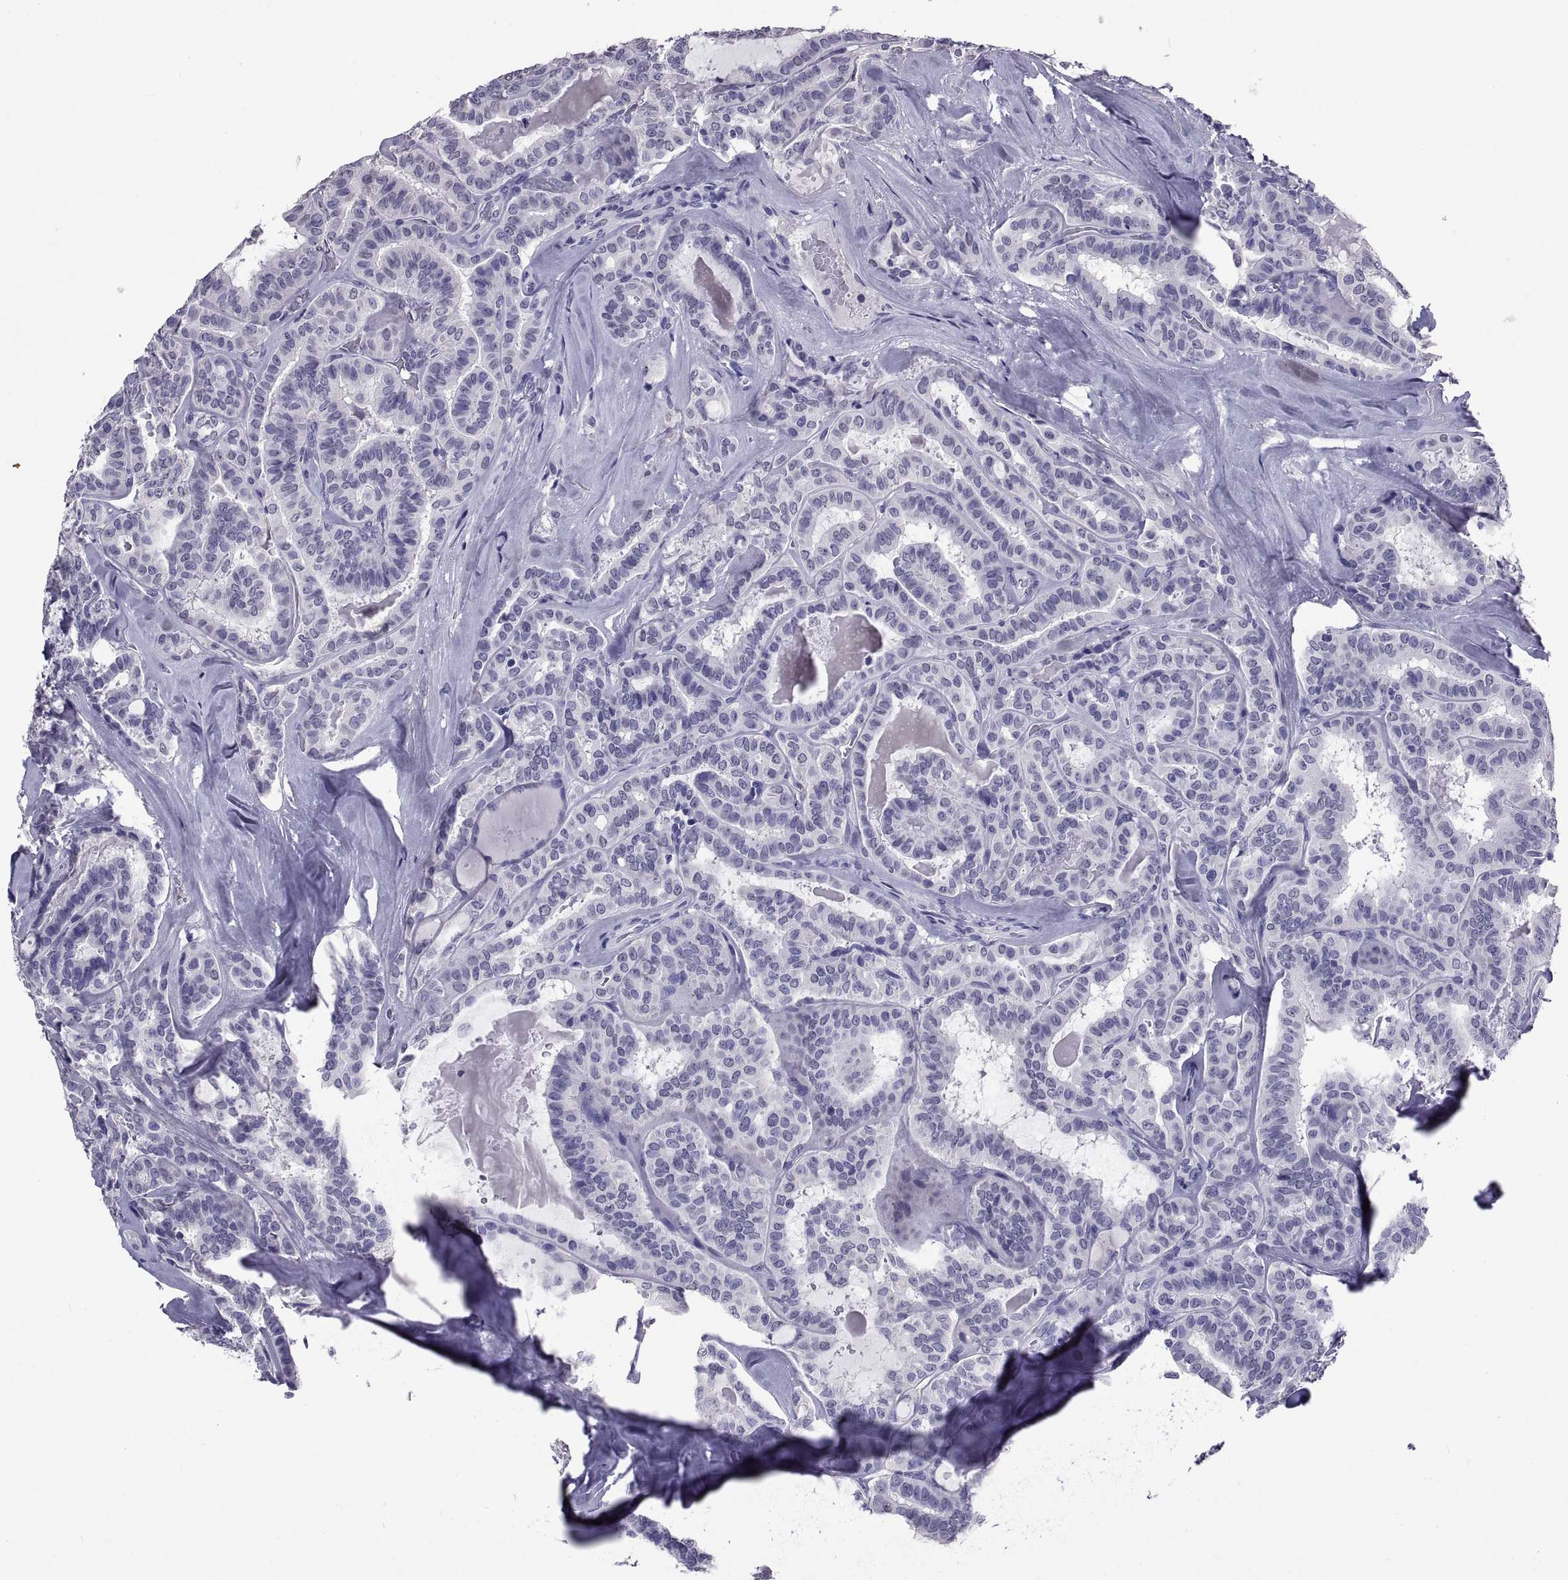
{"staining": {"intensity": "negative", "quantity": "none", "location": "none"}, "tissue": "thyroid cancer", "cell_type": "Tumor cells", "image_type": "cancer", "snomed": [{"axis": "morphology", "description": "Papillary adenocarcinoma, NOS"}, {"axis": "topography", "description": "Thyroid gland"}], "caption": "IHC image of human papillary adenocarcinoma (thyroid) stained for a protein (brown), which demonstrates no expression in tumor cells. (DAB immunohistochemistry, high magnification).", "gene": "TGFBR3L", "patient": {"sex": "female", "age": 39}}